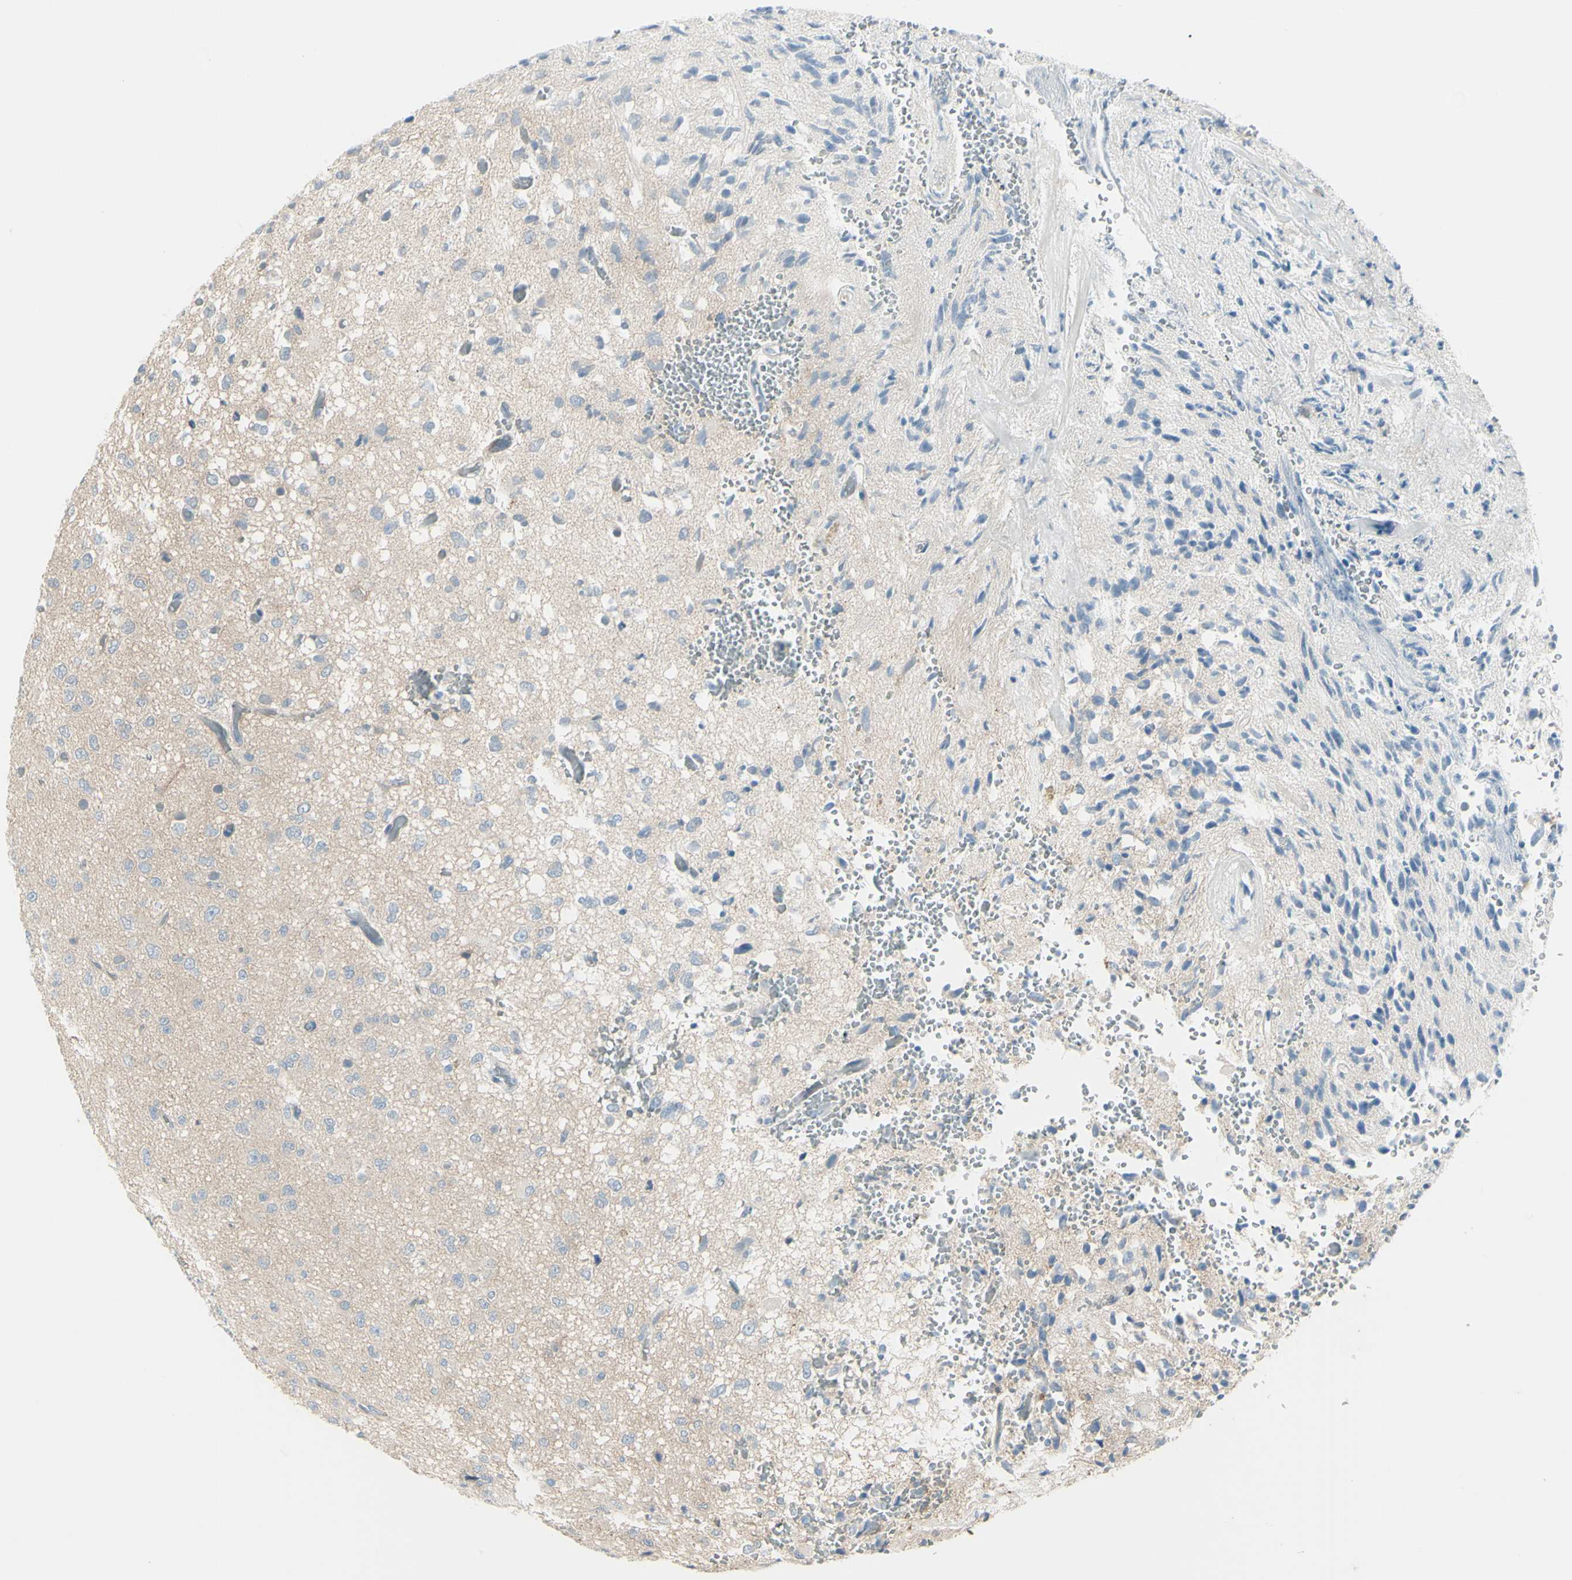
{"staining": {"intensity": "negative", "quantity": "none", "location": "none"}, "tissue": "glioma", "cell_type": "Tumor cells", "image_type": "cancer", "snomed": [{"axis": "morphology", "description": "Glioma, malignant, High grade"}, {"axis": "topography", "description": "pancreas cauda"}], "caption": "Immunohistochemistry (IHC) of human glioma exhibits no positivity in tumor cells.", "gene": "LRRK1", "patient": {"sex": "male", "age": 60}}